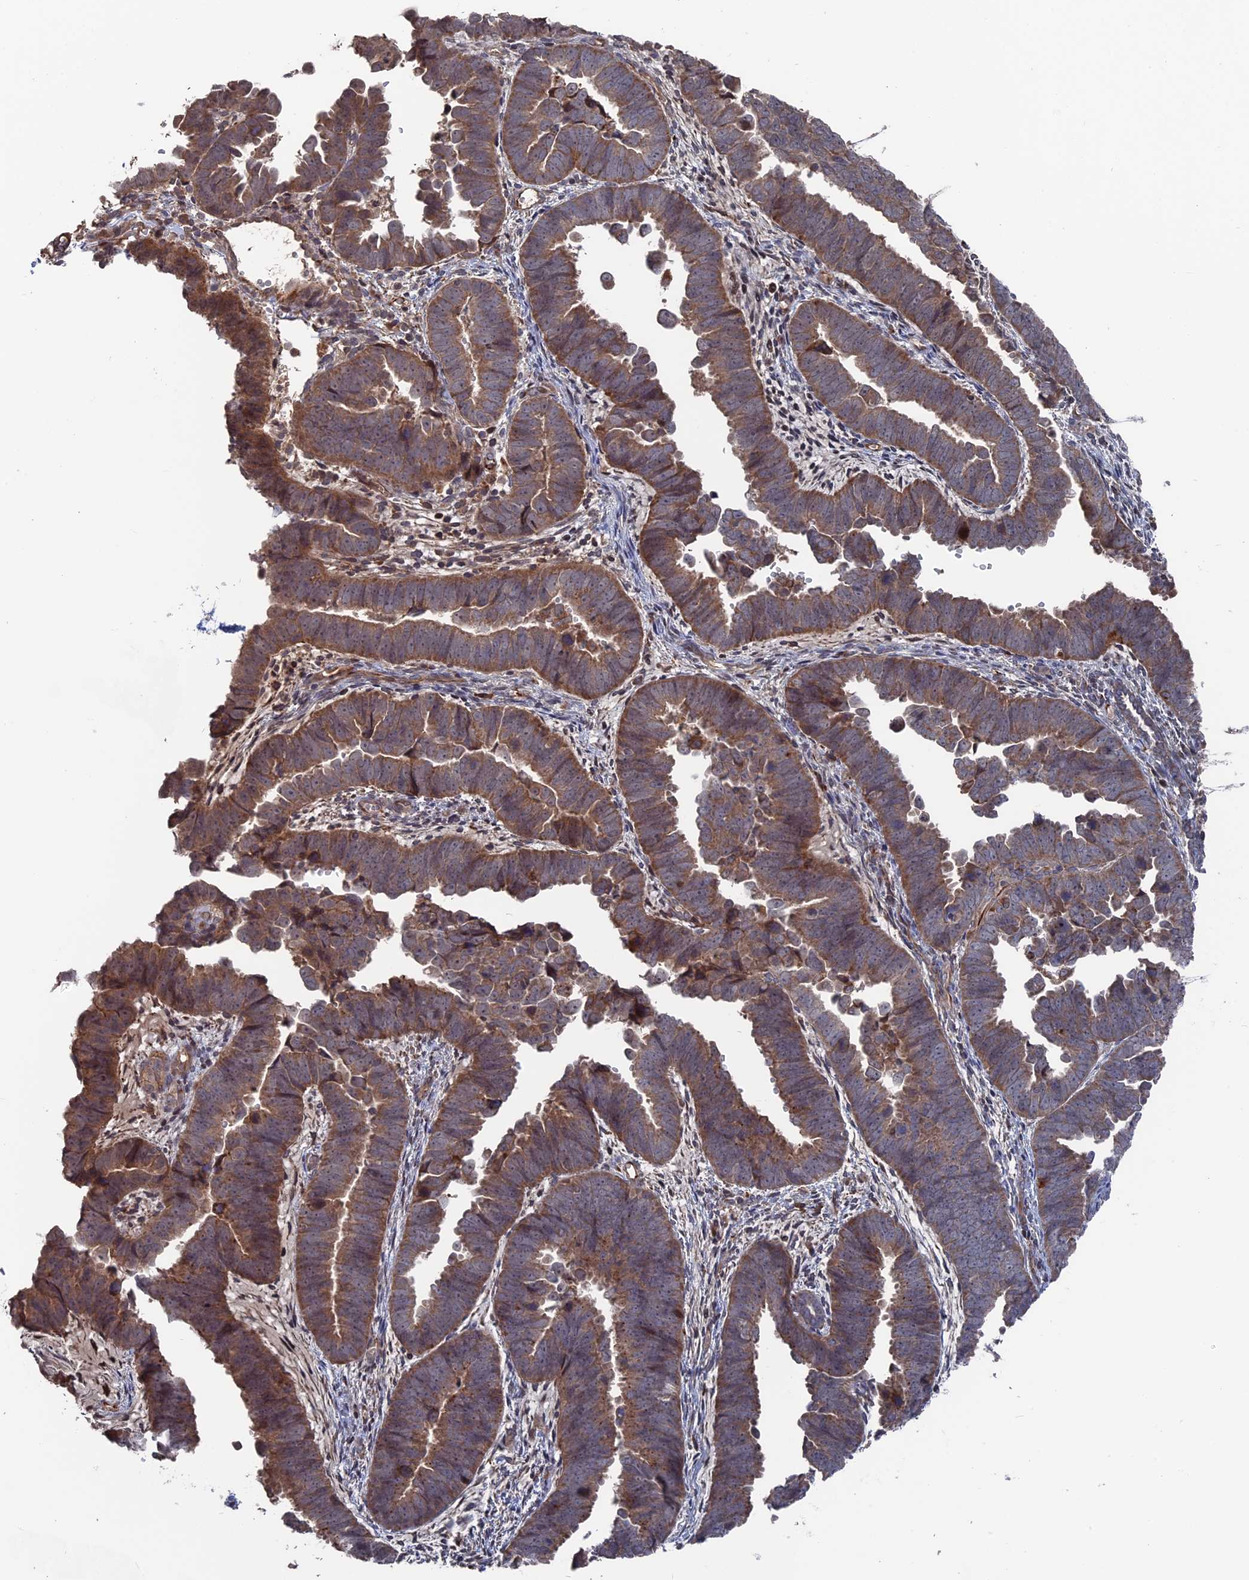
{"staining": {"intensity": "moderate", "quantity": ">75%", "location": "cytoplasmic/membranous"}, "tissue": "endometrial cancer", "cell_type": "Tumor cells", "image_type": "cancer", "snomed": [{"axis": "morphology", "description": "Adenocarcinoma, NOS"}, {"axis": "topography", "description": "Endometrium"}], "caption": "IHC (DAB (3,3'-diaminobenzidine)) staining of human endometrial cancer (adenocarcinoma) displays moderate cytoplasmic/membranous protein expression in approximately >75% of tumor cells. The protein is stained brown, and the nuclei are stained in blue (DAB (3,3'-diaminobenzidine) IHC with brightfield microscopy, high magnification).", "gene": "PLA2G15", "patient": {"sex": "female", "age": 75}}